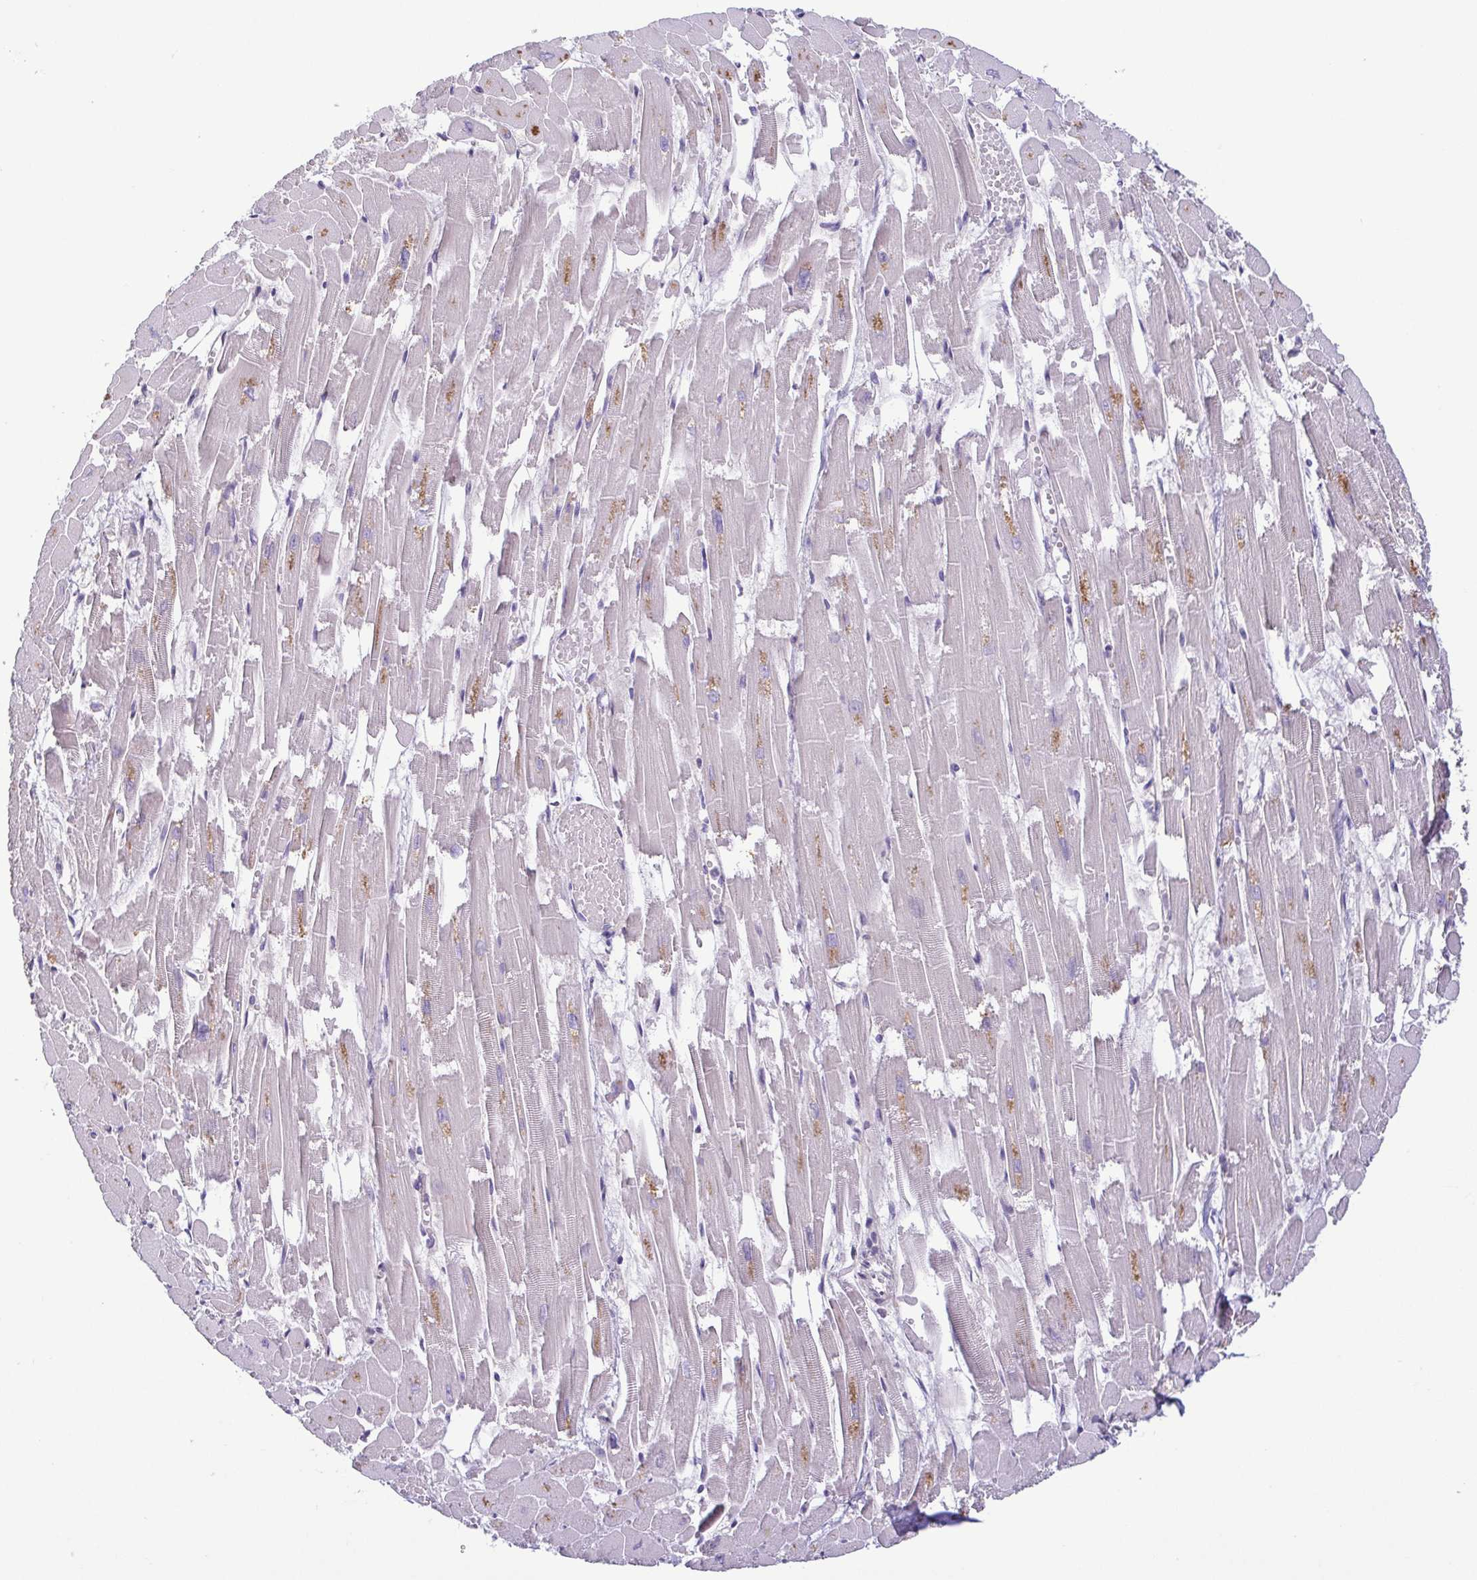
{"staining": {"intensity": "weak", "quantity": "25%-75%", "location": "cytoplasmic/membranous"}, "tissue": "heart muscle", "cell_type": "Cardiomyocytes", "image_type": "normal", "snomed": [{"axis": "morphology", "description": "Normal tissue, NOS"}, {"axis": "topography", "description": "Heart"}], "caption": "Protein expression by immunohistochemistry exhibits weak cytoplasmic/membranous positivity in approximately 25%-75% of cardiomyocytes in normal heart muscle.", "gene": "LMF2", "patient": {"sex": "female", "age": 52}}